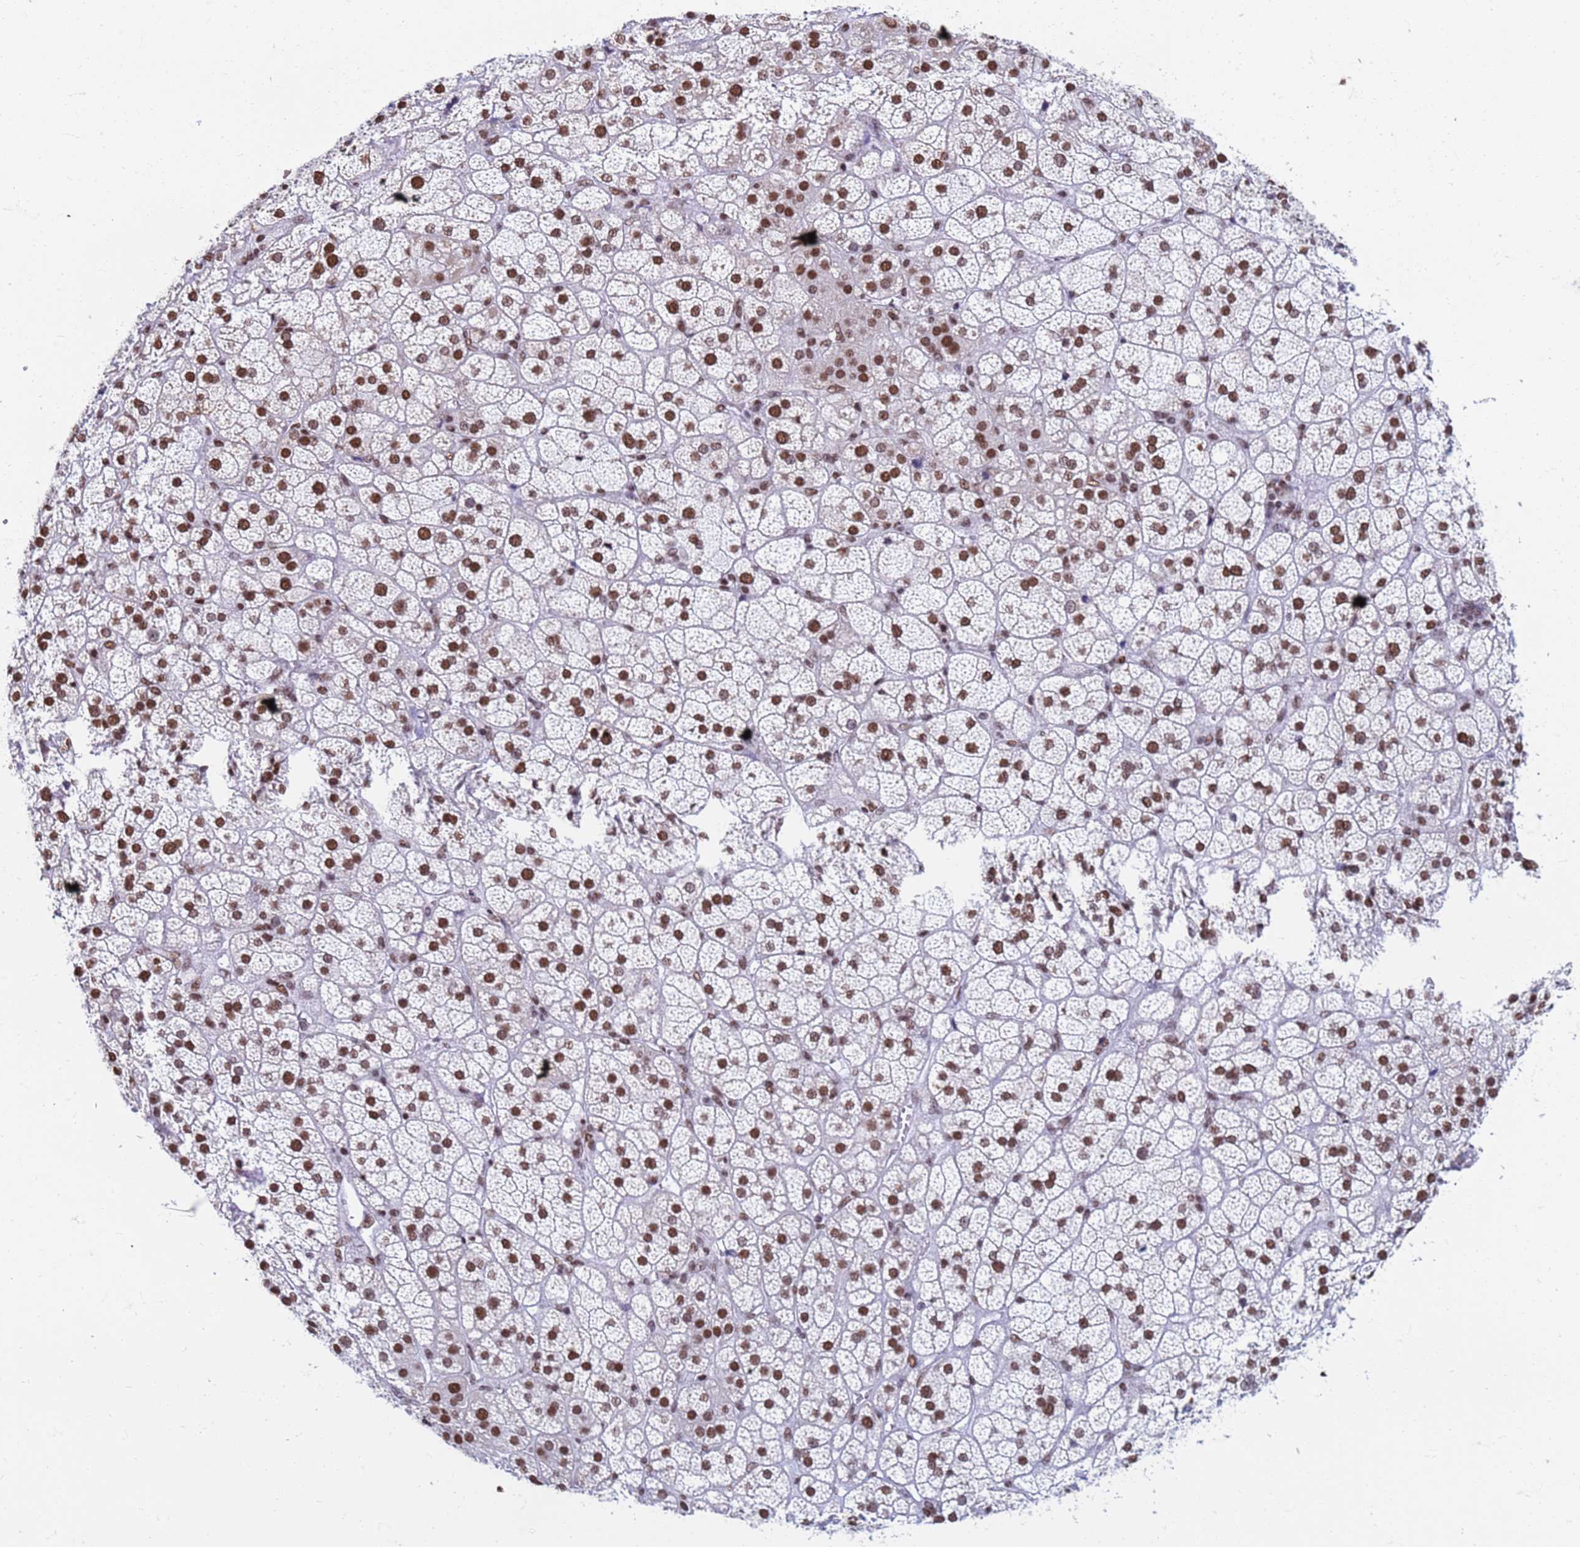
{"staining": {"intensity": "strong", "quantity": ">75%", "location": "nuclear"}, "tissue": "adrenal gland", "cell_type": "Glandular cells", "image_type": "normal", "snomed": [{"axis": "morphology", "description": "Normal tissue, NOS"}, {"axis": "topography", "description": "Adrenal gland"}], "caption": "Protein expression analysis of benign adrenal gland reveals strong nuclear staining in approximately >75% of glandular cells.", "gene": "FAM170B", "patient": {"sex": "female", "age": 70}}